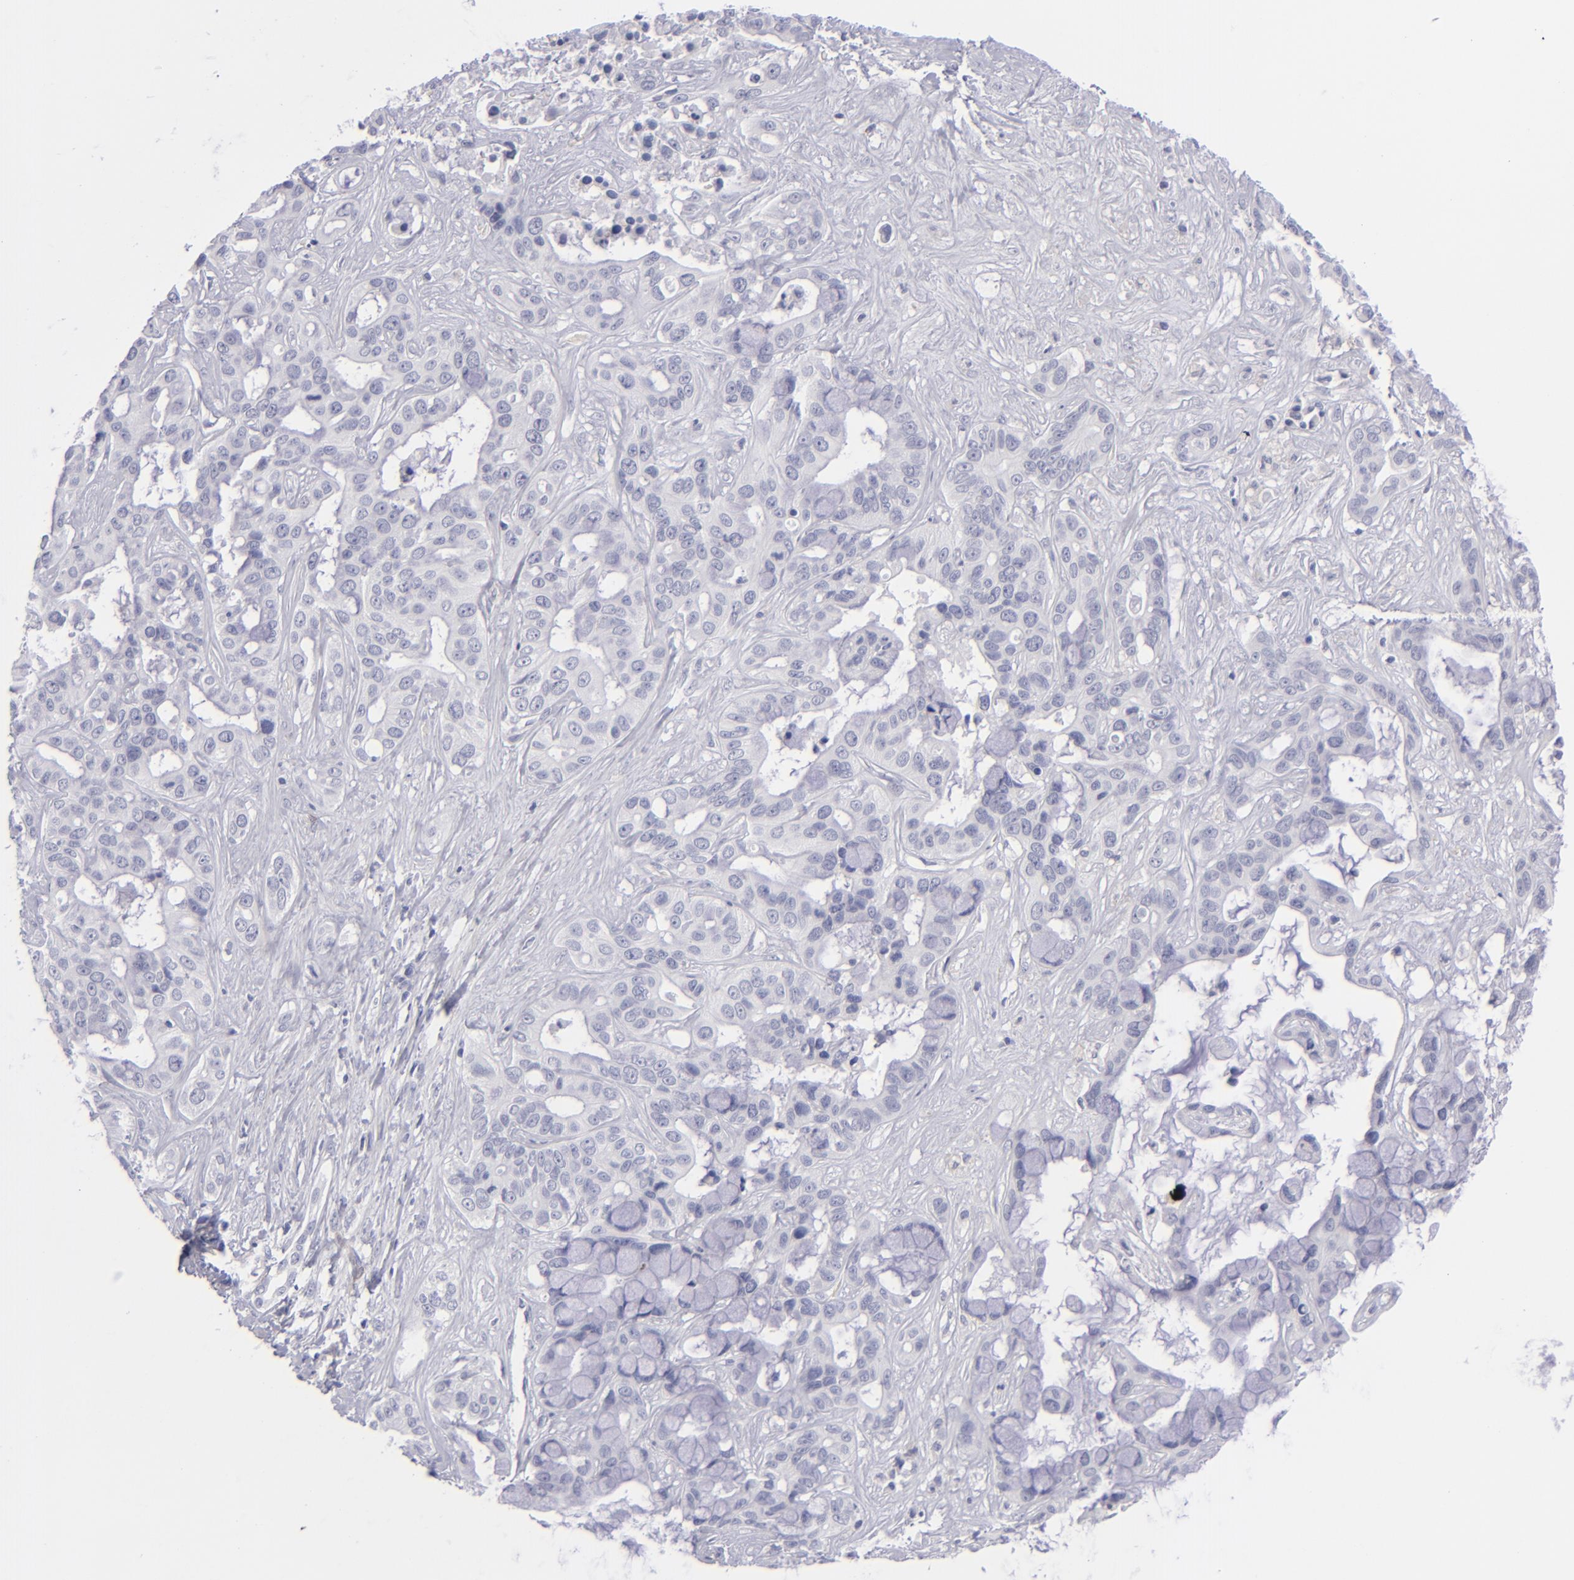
{"staining": {"intensity": "negative", "quantity": "none", "location": "none"}, "tissue": "liver cancer", "cell_type": "Tumor cells", "image_type": "cancer", "snomed": [{"axis": "morphology", "description": "Cholangiocarcinoma"}, {"axis": "topography", "description": "Liver"}], "caption": "Immunohistochemistry of human liver cholangiocarcinoma exhibits no staining in tumor cells. Brightfield microscopy of IHC stained with DAB (brown) and hematoxylin (blue), captured at high magnification.", "gene": "MYH11", "patient": {"sex": "female", "age": 65}}